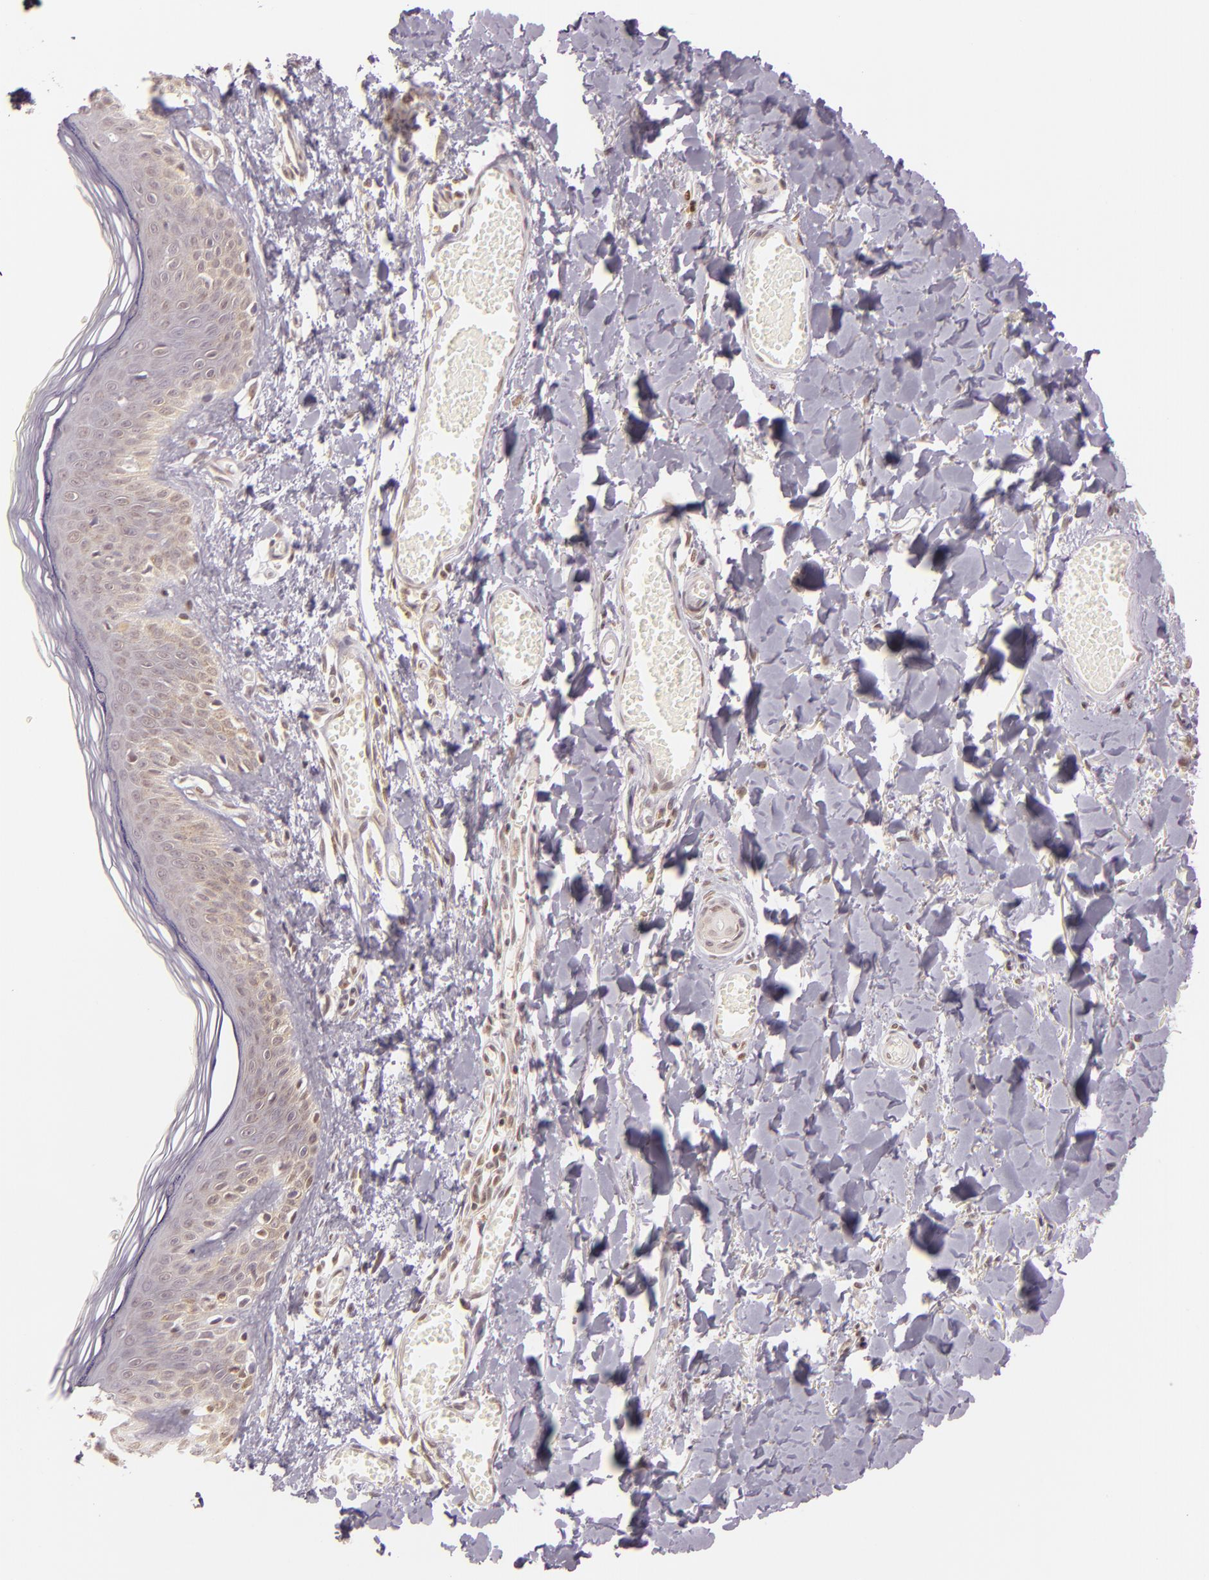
{"staining": {"intensity": "weak", "quantity": ">75%", "location": "nuclear"}, "tissue": "skin", "cell_type": "Fibroblasts", "image_type": "normal", "snomed": [{"axis": "morphology", "description": "Normal tissue, NOS"}, {"axis": "morphology", "description": "Sarcoma, NOS"}, {"axis": "topography", "description": "Skin"}, {"axis": "topography", "description": "Soft tissue"}], "caption": "Skin stained with a brown dye shows weak nuclear positive staining in approximately >75% of fibroblasts.", "gene": "ENSG00000290315", "patient": {"sex": "female", "age": 51}}